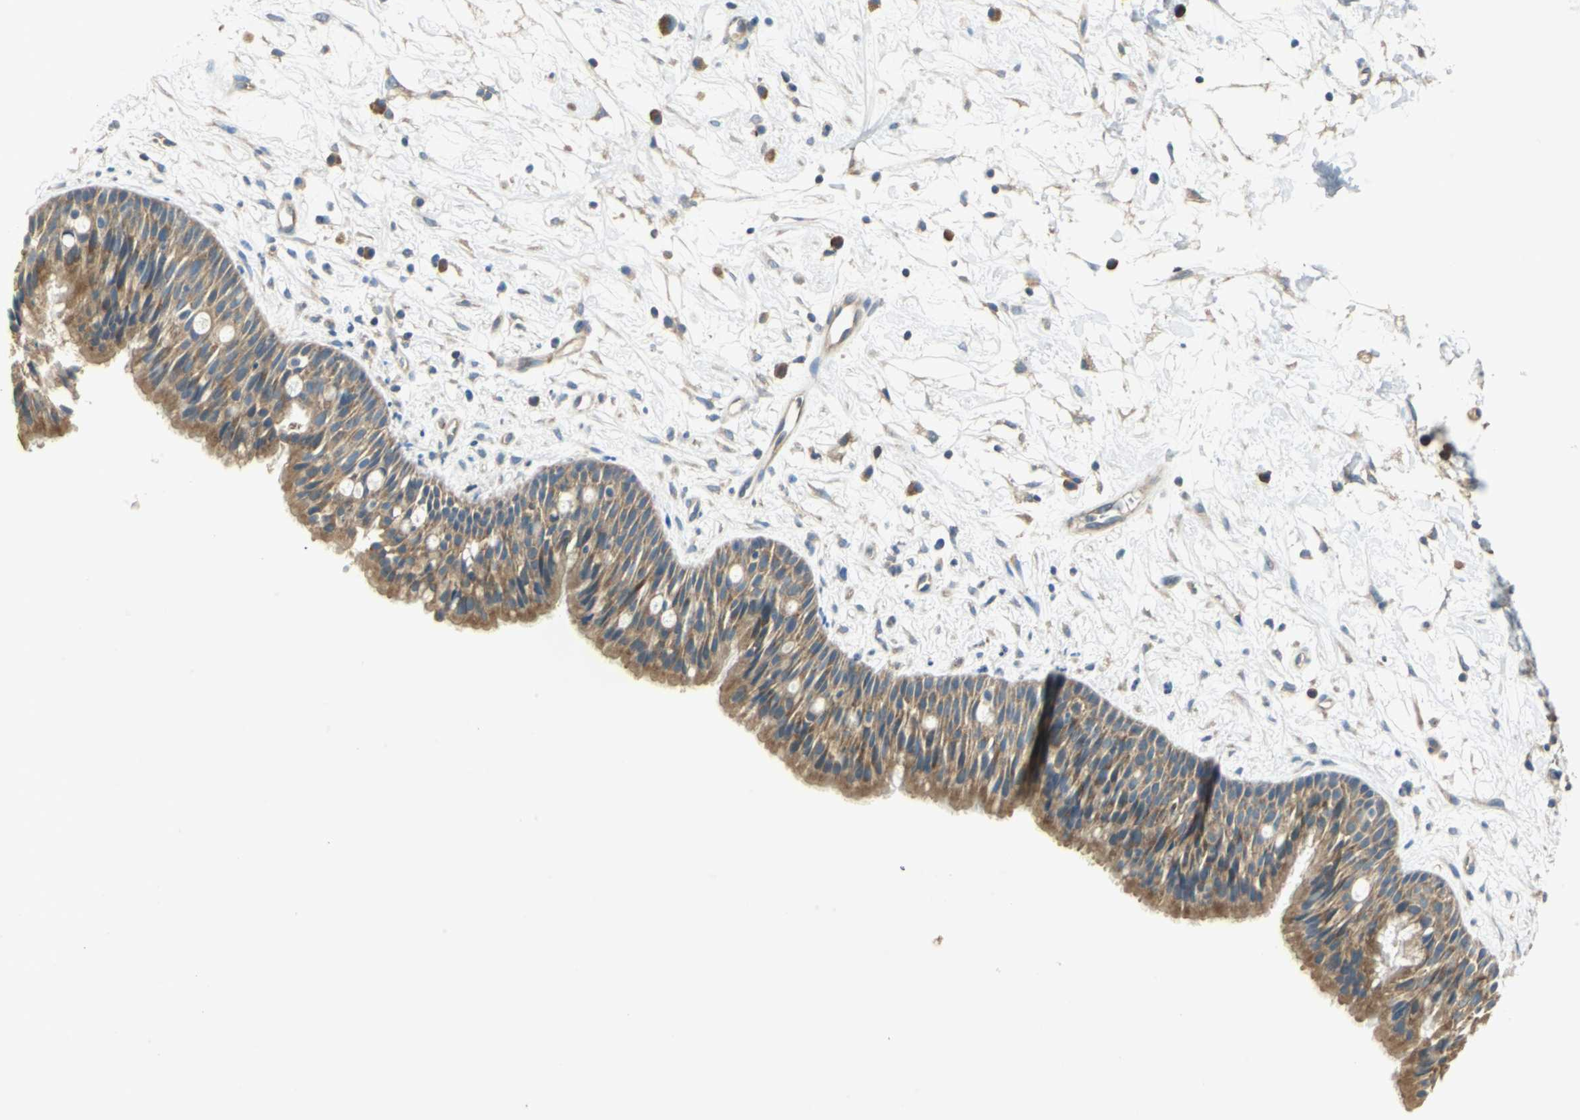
{"staining": {"intensity": "moderate", "quantity": ">75%", "location": "cytoplasmic/membranous"}, "tissue": "nasopharynx", "cell_type": "Respiratory epithelial cells", "image_type": "normal", "snomed": [{"axis": "morphology", "description": "Normal tissue, NOS"}, {"axis": "topography", "description": "Nasopharynx"}], "caption": "A high-resolution histopathology image shows IHC staining of normal nasopharynx, which exhibits moderate cytoplasmic/membranous positivity in approximately >75% of respiratory epithelial cells. (IHC, brightfield microscopy, high magnification).", "gene": "SHC2", "patient": {"sex": "male", "age": 13}}